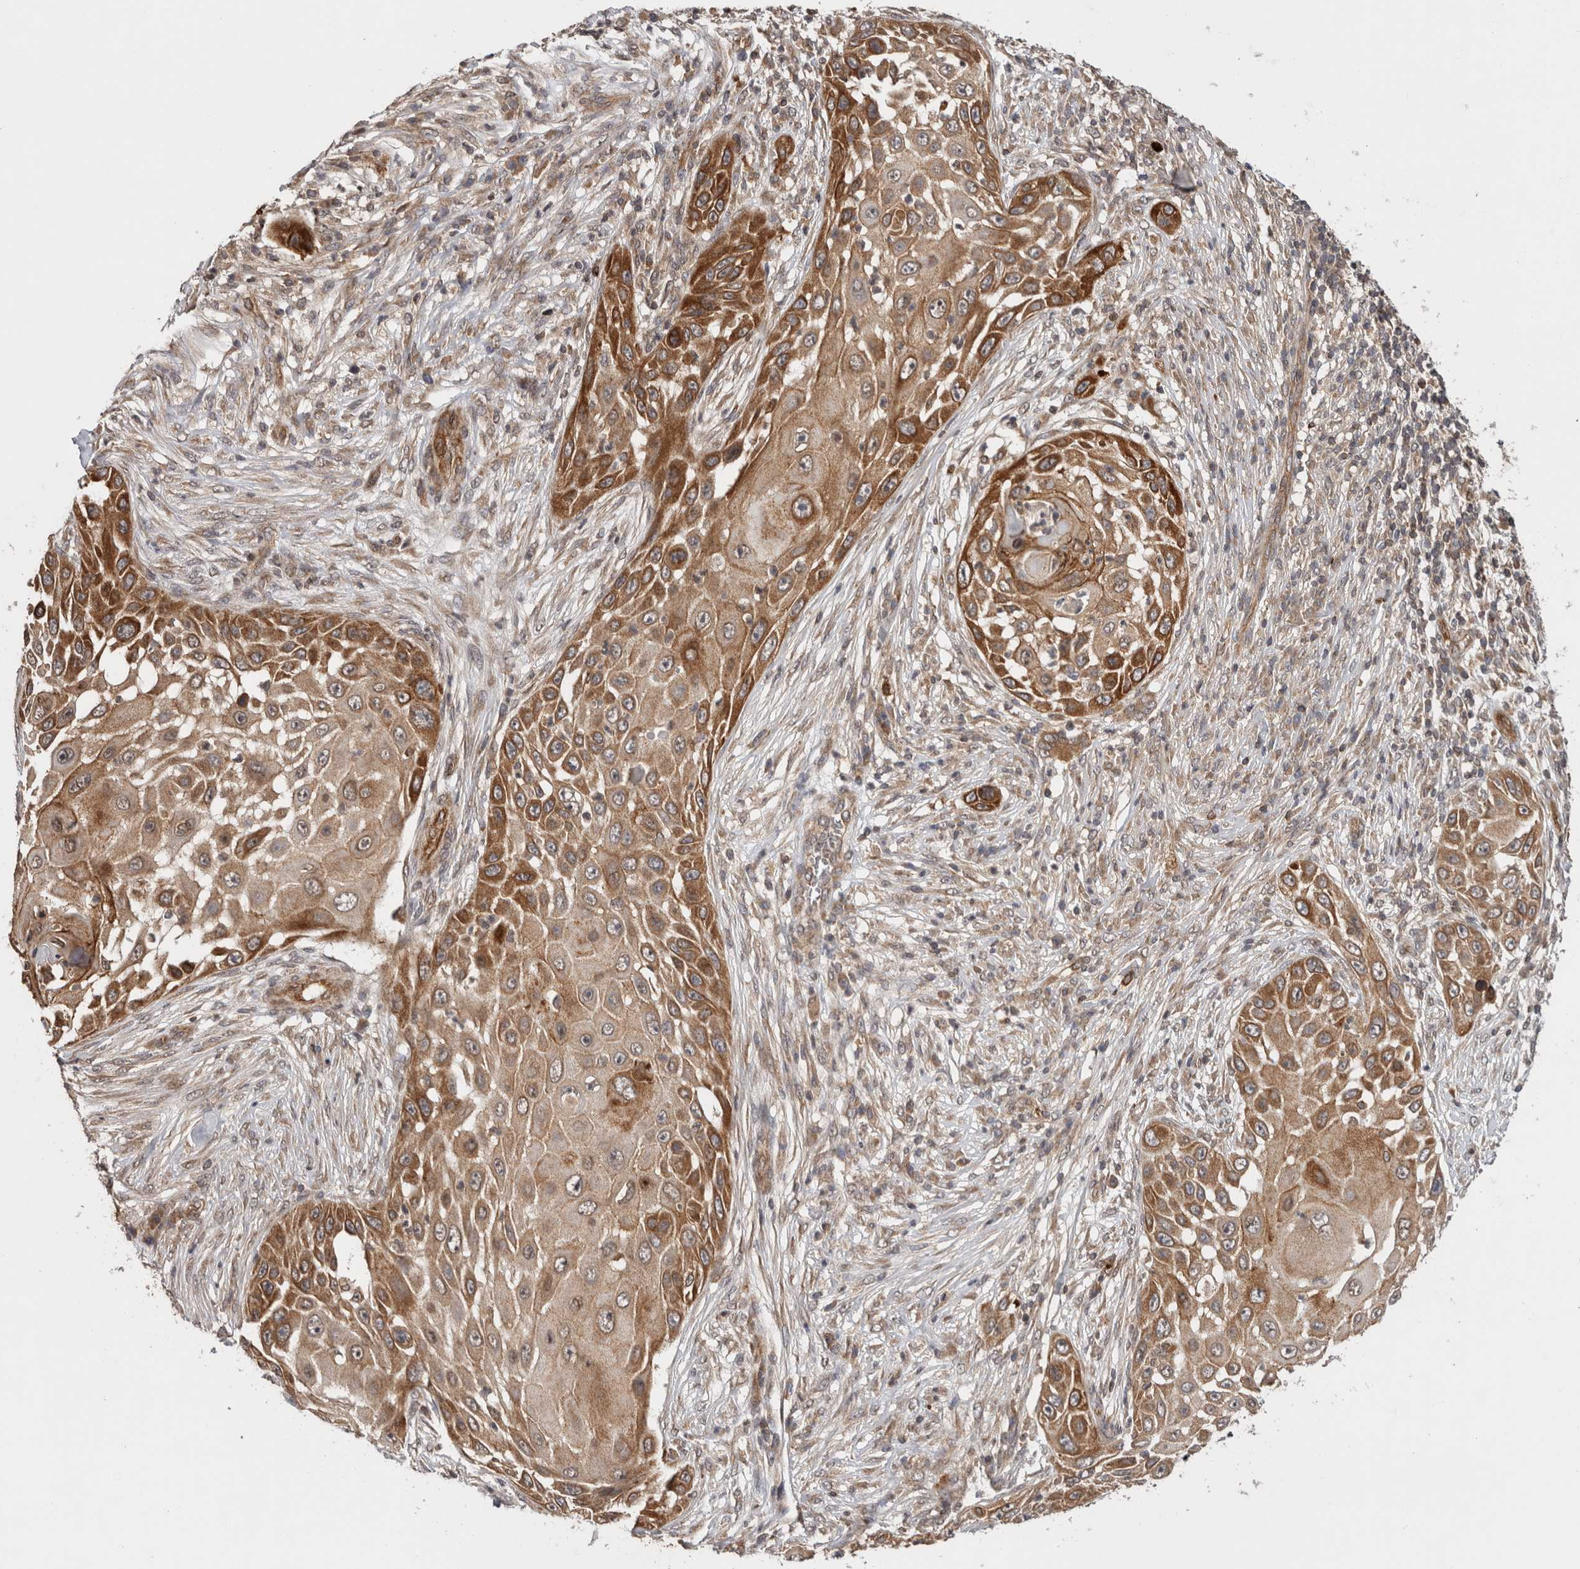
{"staining": {"intensity": "moderate", "quantity": ">75%", "location": "cytoplasmic/membranous"}, "tissue": "skin cancer", "cell_type": "Tumor cells", "image_type": "cancer", "snomed": [{"axis": "morphology", "description": "Squamous cell carcinoma, NOS"}, {"axis": "topography", "description": "Skin"}], "caption": "An image of skin cancer stained for a protein shows moderate cytoplasmic/membranous brown staining in tumor cells.", "gene": "HMOX2", "patient": {"sex": "female", "age": 44}}